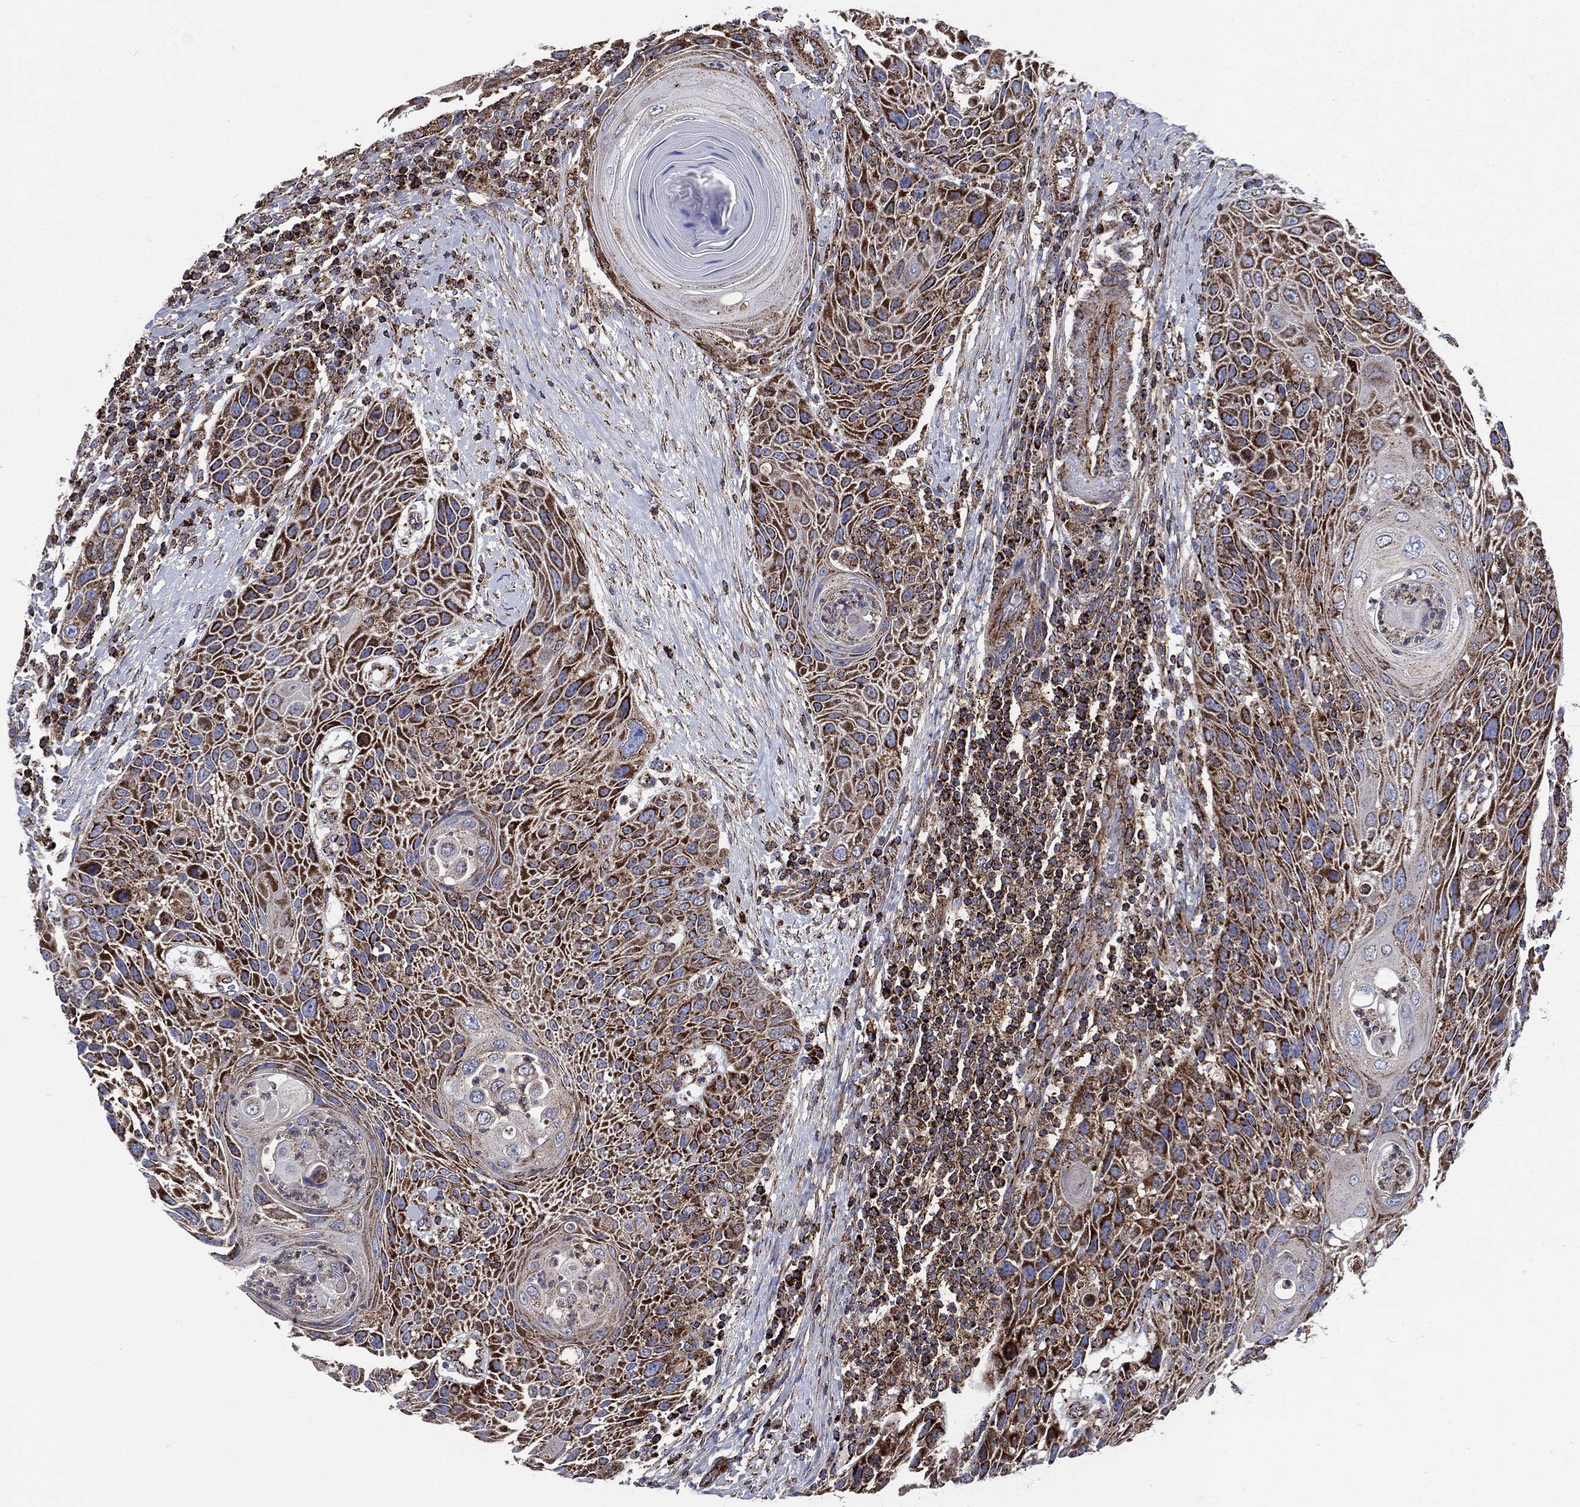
{"staining": {"intensity": "strong", "quantity": ">75%", "location": "cytoplasmic/membranous"}, "tissue": "head and neck cancer", "cell_type": "Tumor cells", "image_type": "cancer", "snomed": [{"axis": "morphology", "description": "Squamous cell carcinoma, NOS"}, {"axis": "topography", "description": "Head-Neck"}], "caption": "Strong cytoplasmic/membranous positivity is appreciated in approximately >75% of tumor cells in squamous cell carcinoma (head and neck).", "gene": "ANKRD37", "patient": {"sex": "male", "age": 69}}